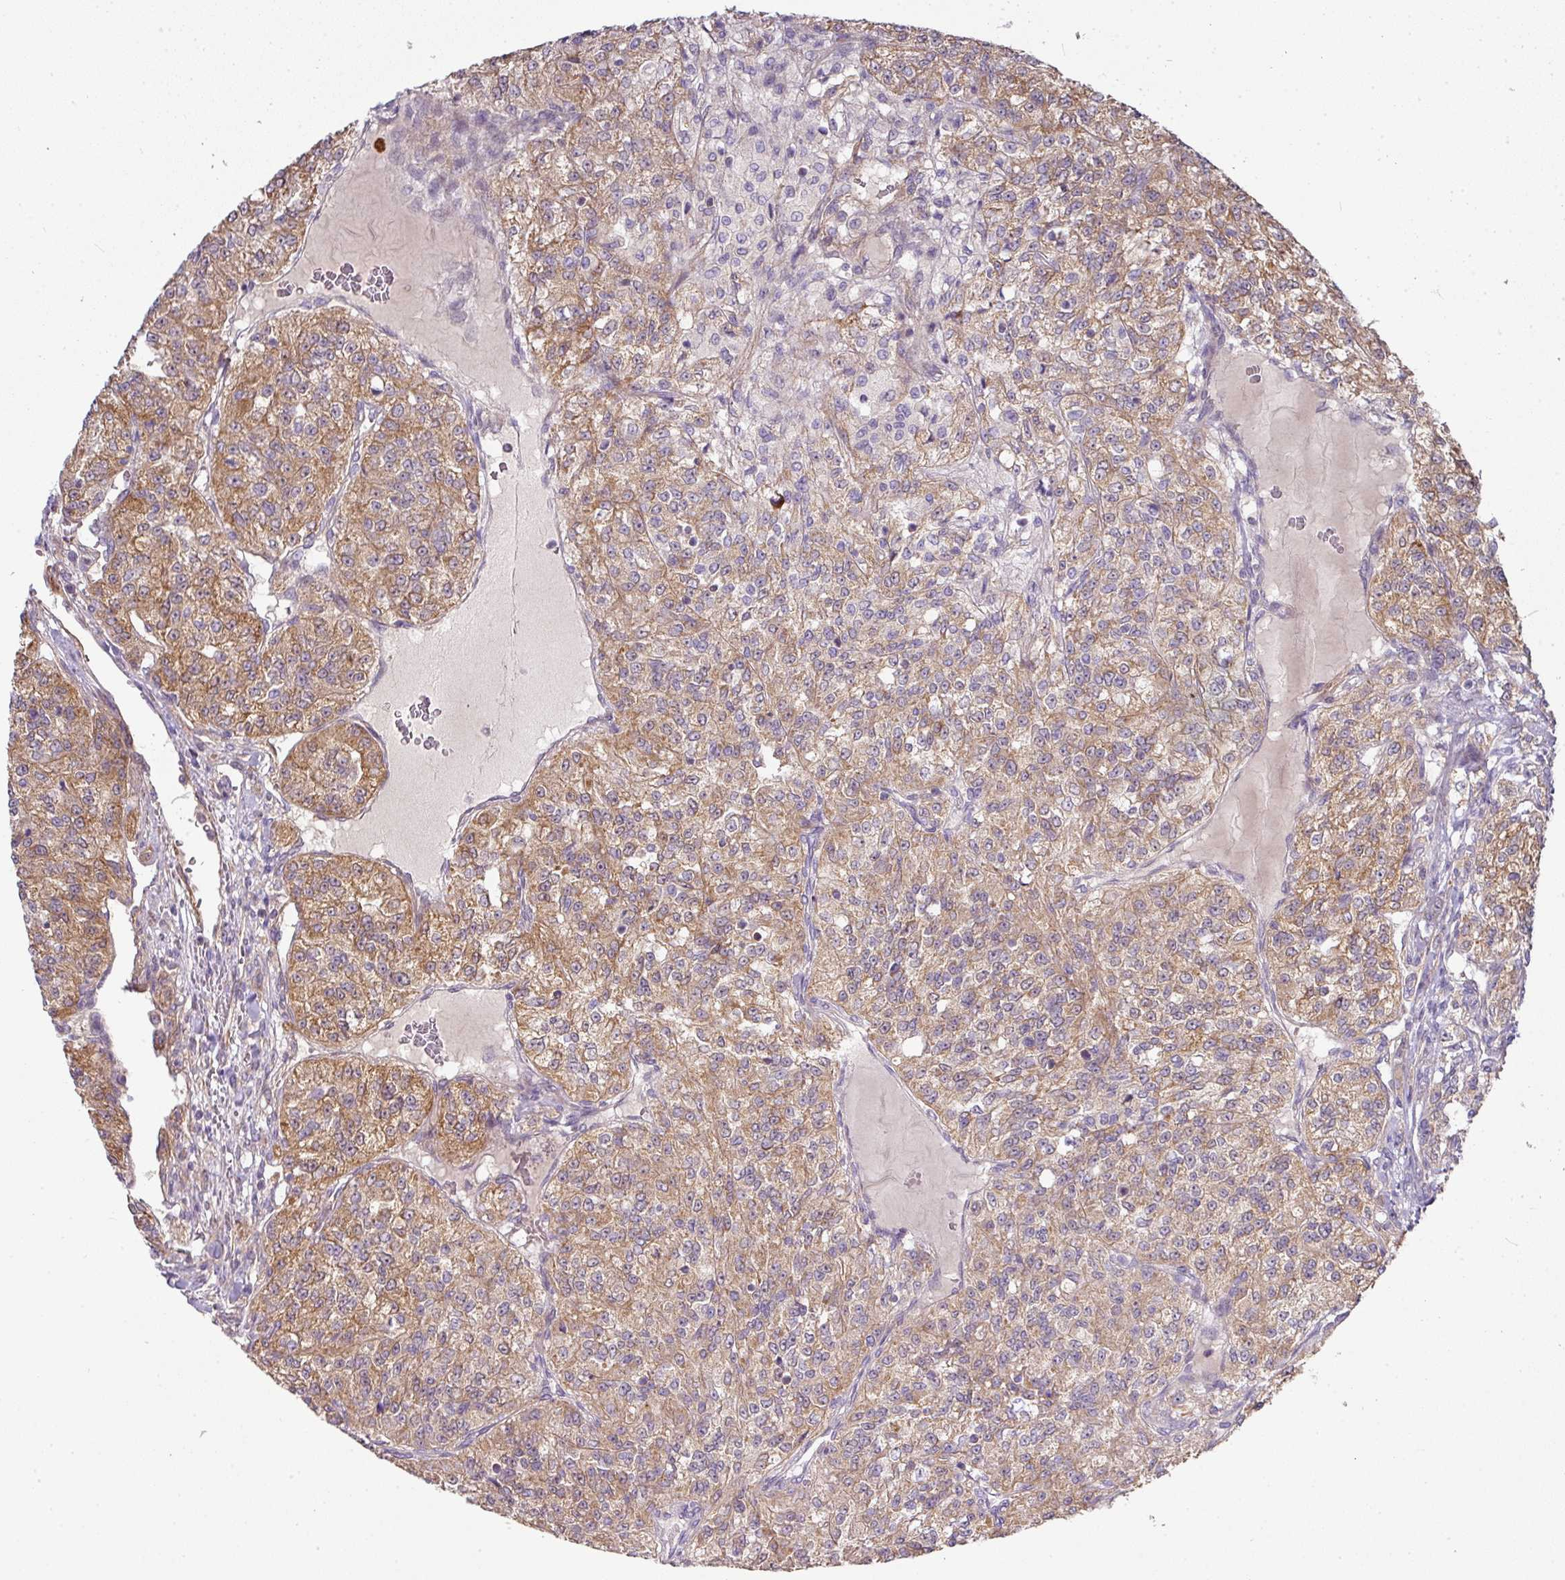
{"staining": {"intensity": "moderate", "quantity": ">75%", "location": "cytoplasmic/membranous"}, "tissue": "renal cancer", "cell_type": "Tumor cells", "image_type": "cancer", "snomed": [{"axis": "morphology", "description": "Adenocarcinoma, NOS"}, {"axis": "topography", "description": "Kidney"}], "caption": "There is medium levels of moderate cytoplasmic/membranous staining in tumor cells of renal cancer, as demonstrated by immunohistochemical staining (brown color).", "gene": "STK35", "patient": {"sex": "female", "age": 63}}